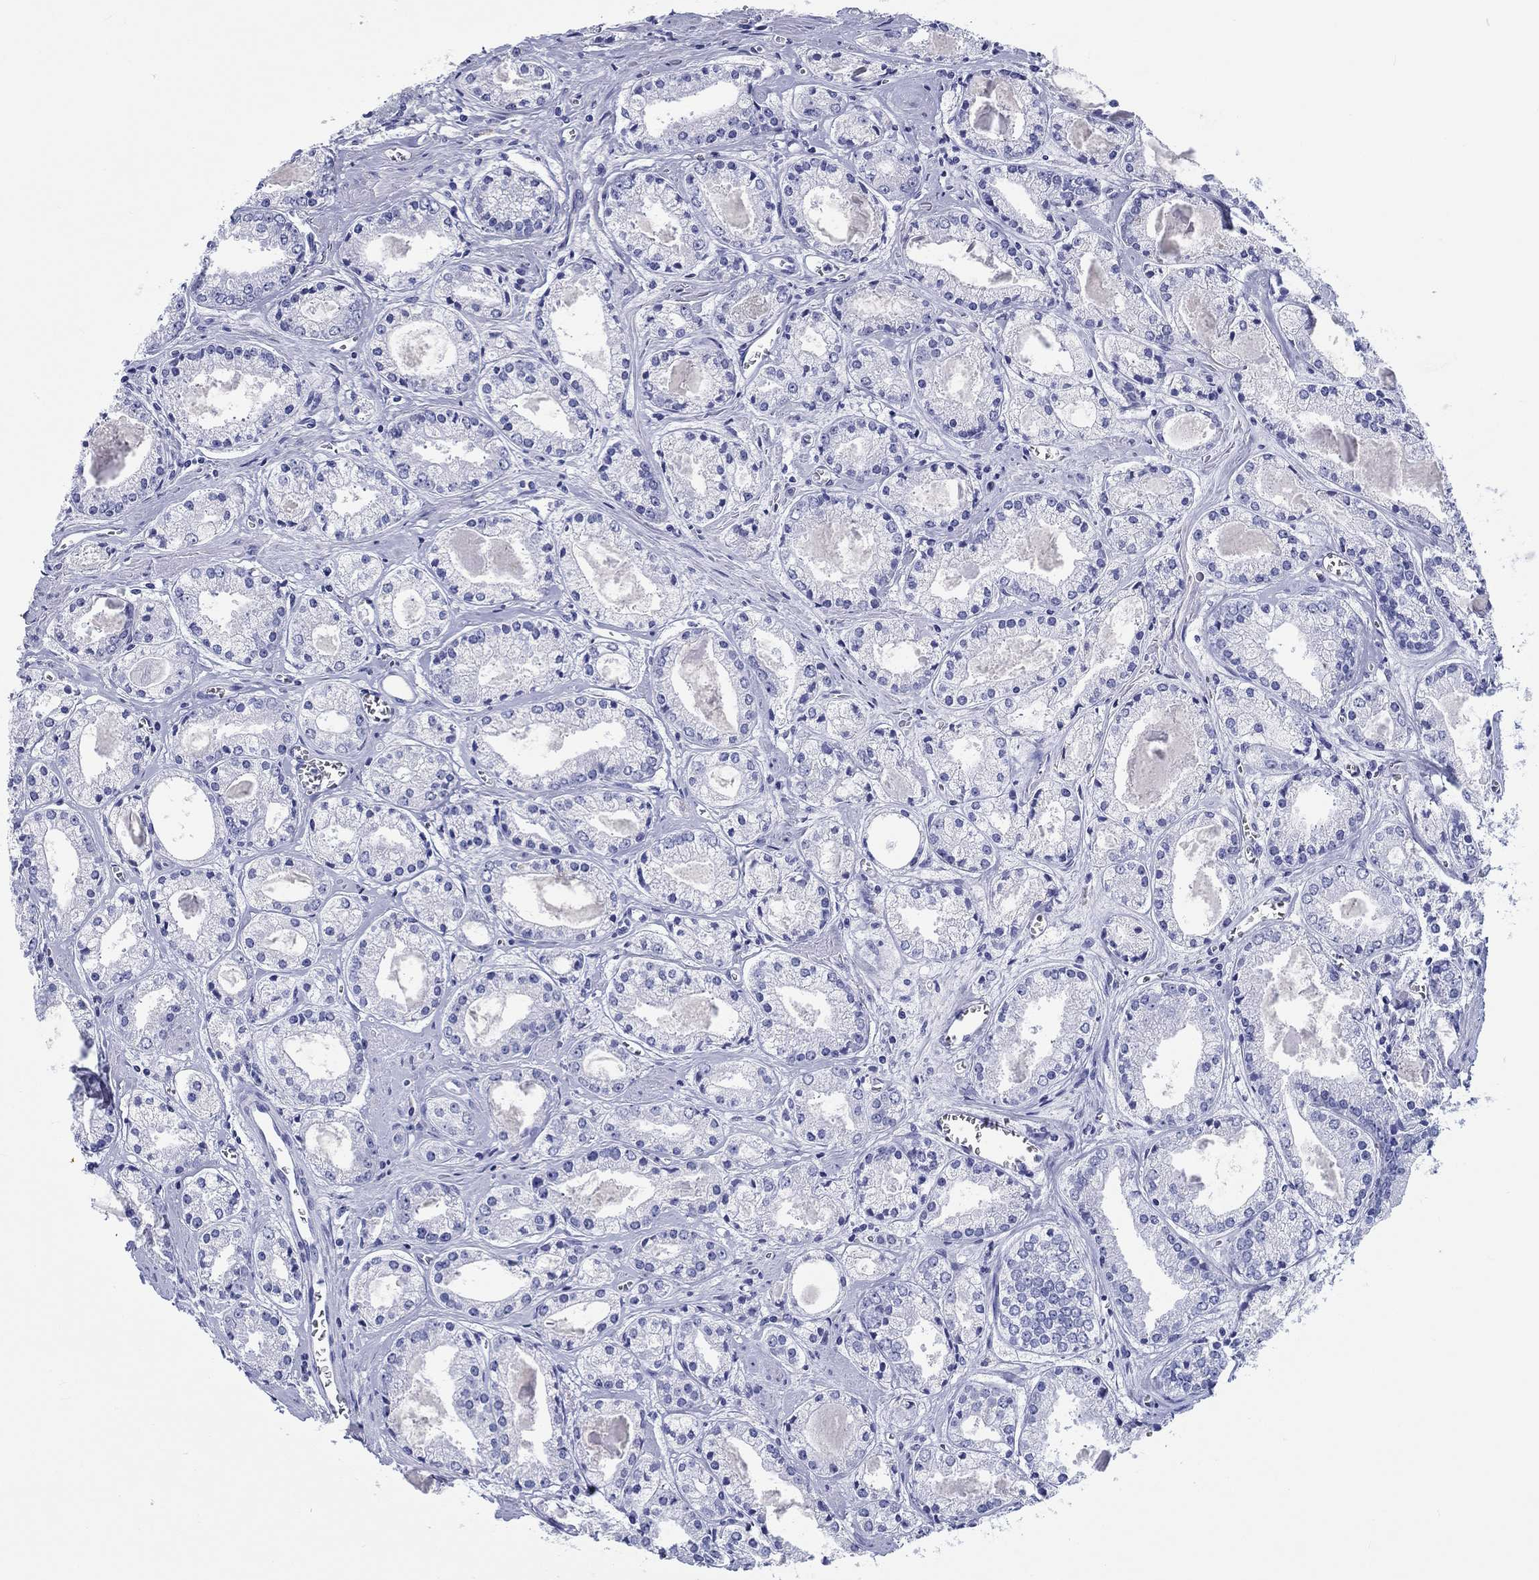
{"staining": {"intensity": "negative", "quantity": "none", "location": "none"}, "tissue": "prostate cancer", "cell_type": "Tumor cells", "image_type": "cancer", "snomed": [{"axis": "morphology", "description": "Adenocarcinoma, NOS"}, {"axis": "topography", "description": "Prostate"}], "caption": "Immunohistochemistry of prostate cancer displays no expression in tumor cells.", "gene": "H1-1", "patient": {"sex": "male", "age": 72}}